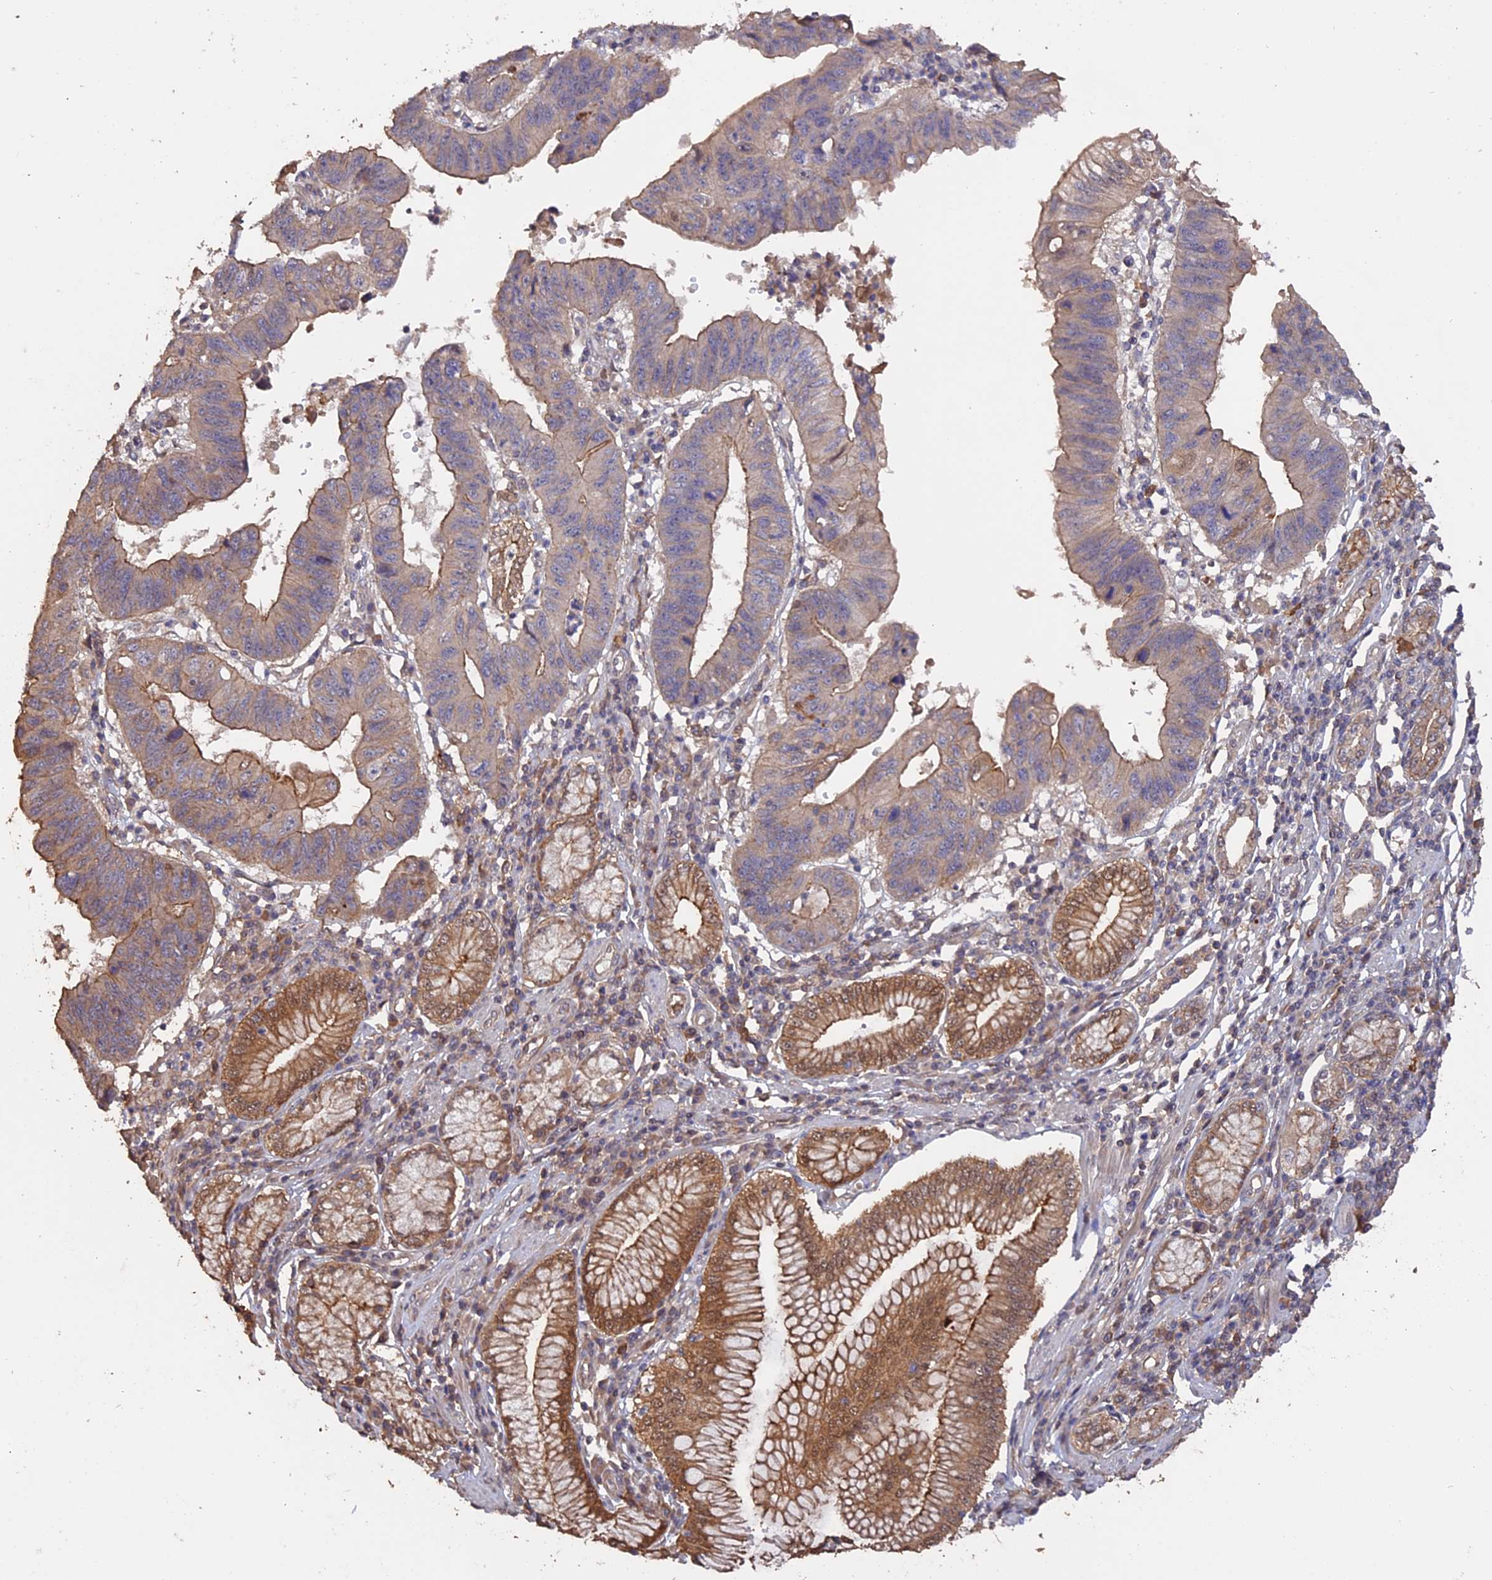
{"staining": {"intensity": "moderate", "quantity": "25%-75%", "location": "cytoplasmic/membranous"}, "tissue": "stomach cancer", "cell_type": "Tumor cells", "image_type": "cancer", "snomed": [{"axis": "morphology", "description": "Adenocarcinoma, NOS"}, {"axis": "topography", "description": "Stomach"}], "caption": "This is a photomicrograph of immunohistochemistry (IHC) staining of stomach adenocarcinoma, which shows moderate positivity in the cytoplasmic/membranous of tumor cells.", "gene": "RASAL1", "patient": {"sex": "male", "age": 59}}